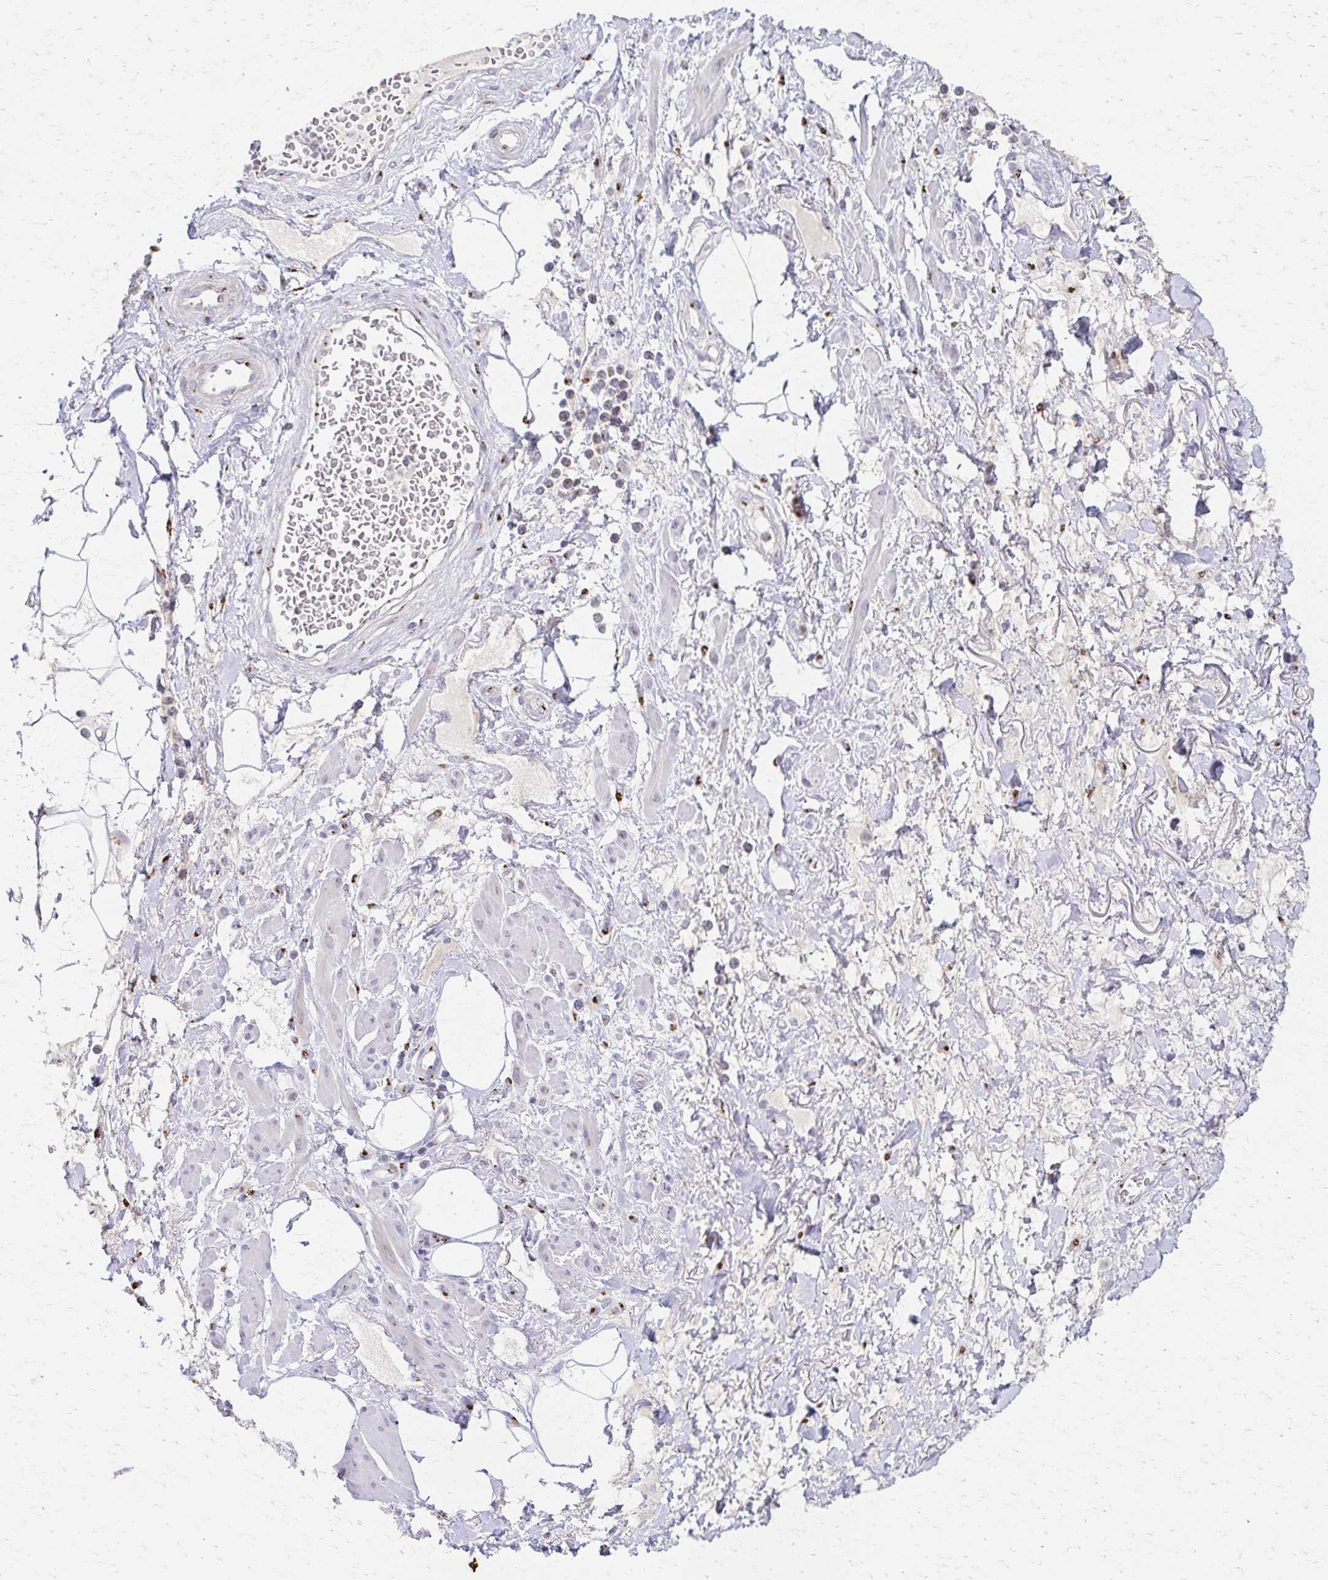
{"staining": {"intensity": "negative", "quantity": "none", "location": "none"}, "tissue": "adipose tissue", "cell_type": "Adipocytes", "image_type": "normal", "snomed": [{"axis": "morphology", "description": "Normal tissue, NOS"}, {"axis": "topography", "description": "Vagina"}, {"axis": "topography", "description": "Peripheral nerve tissue"}], "caption": "The immunohistochemistry histopathology image has no significant expression in adipocytes of adipose tissue. (Stains: DAB (3,3'-diaminobenzidine) IHC with hematoxylin counter stain, Microscopy: brightfield microscopy at high magnification).", "gene": "ENSG00000254692", "patient": {"sex": "female", "age": 71}}